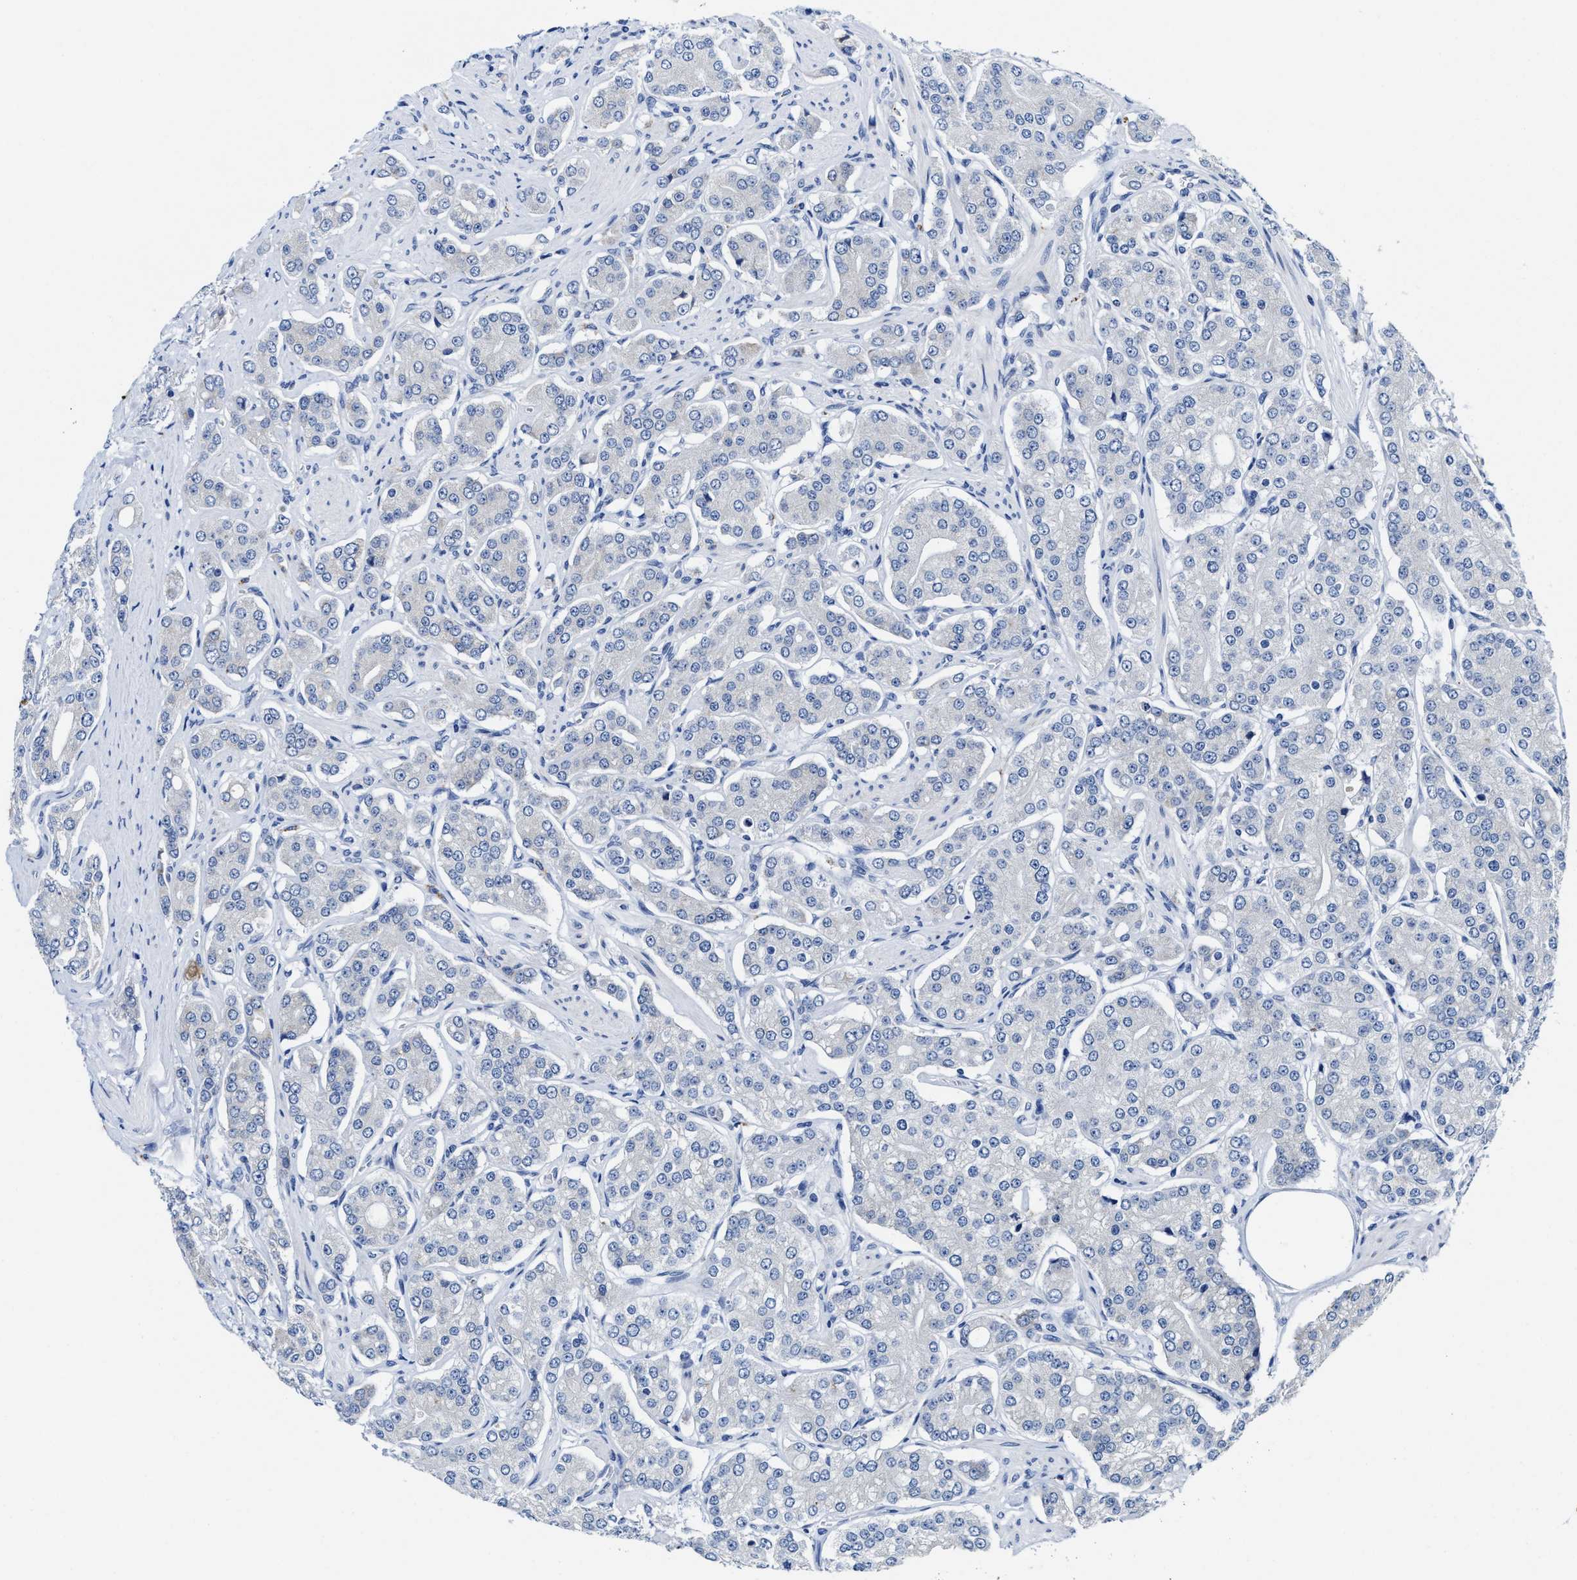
{"staining": {"intensity": "moderate", "quantity": "25%-75%", "location": "cytoplasmic/membranous"}, "tissue": "prostate cancer", "cell_type": "Tumor cells", "image_type": "cancer", "snomed": [{"axis": "morphology", "description": "Adenocarcinoma, Low grade"}, {"axis": "topography", "description": "Prostate"}], "caption": "Low-grade adenocarcinoma (prostate) stained with DAB (3,3'-diaminobenzidine) IHC reveals medium levels of moderate cytoplasmic/membranous staining in about 25%-75% of tumor cells.", "gene": "TBRG4", "patient": {"sex": "male", "age": 69}}